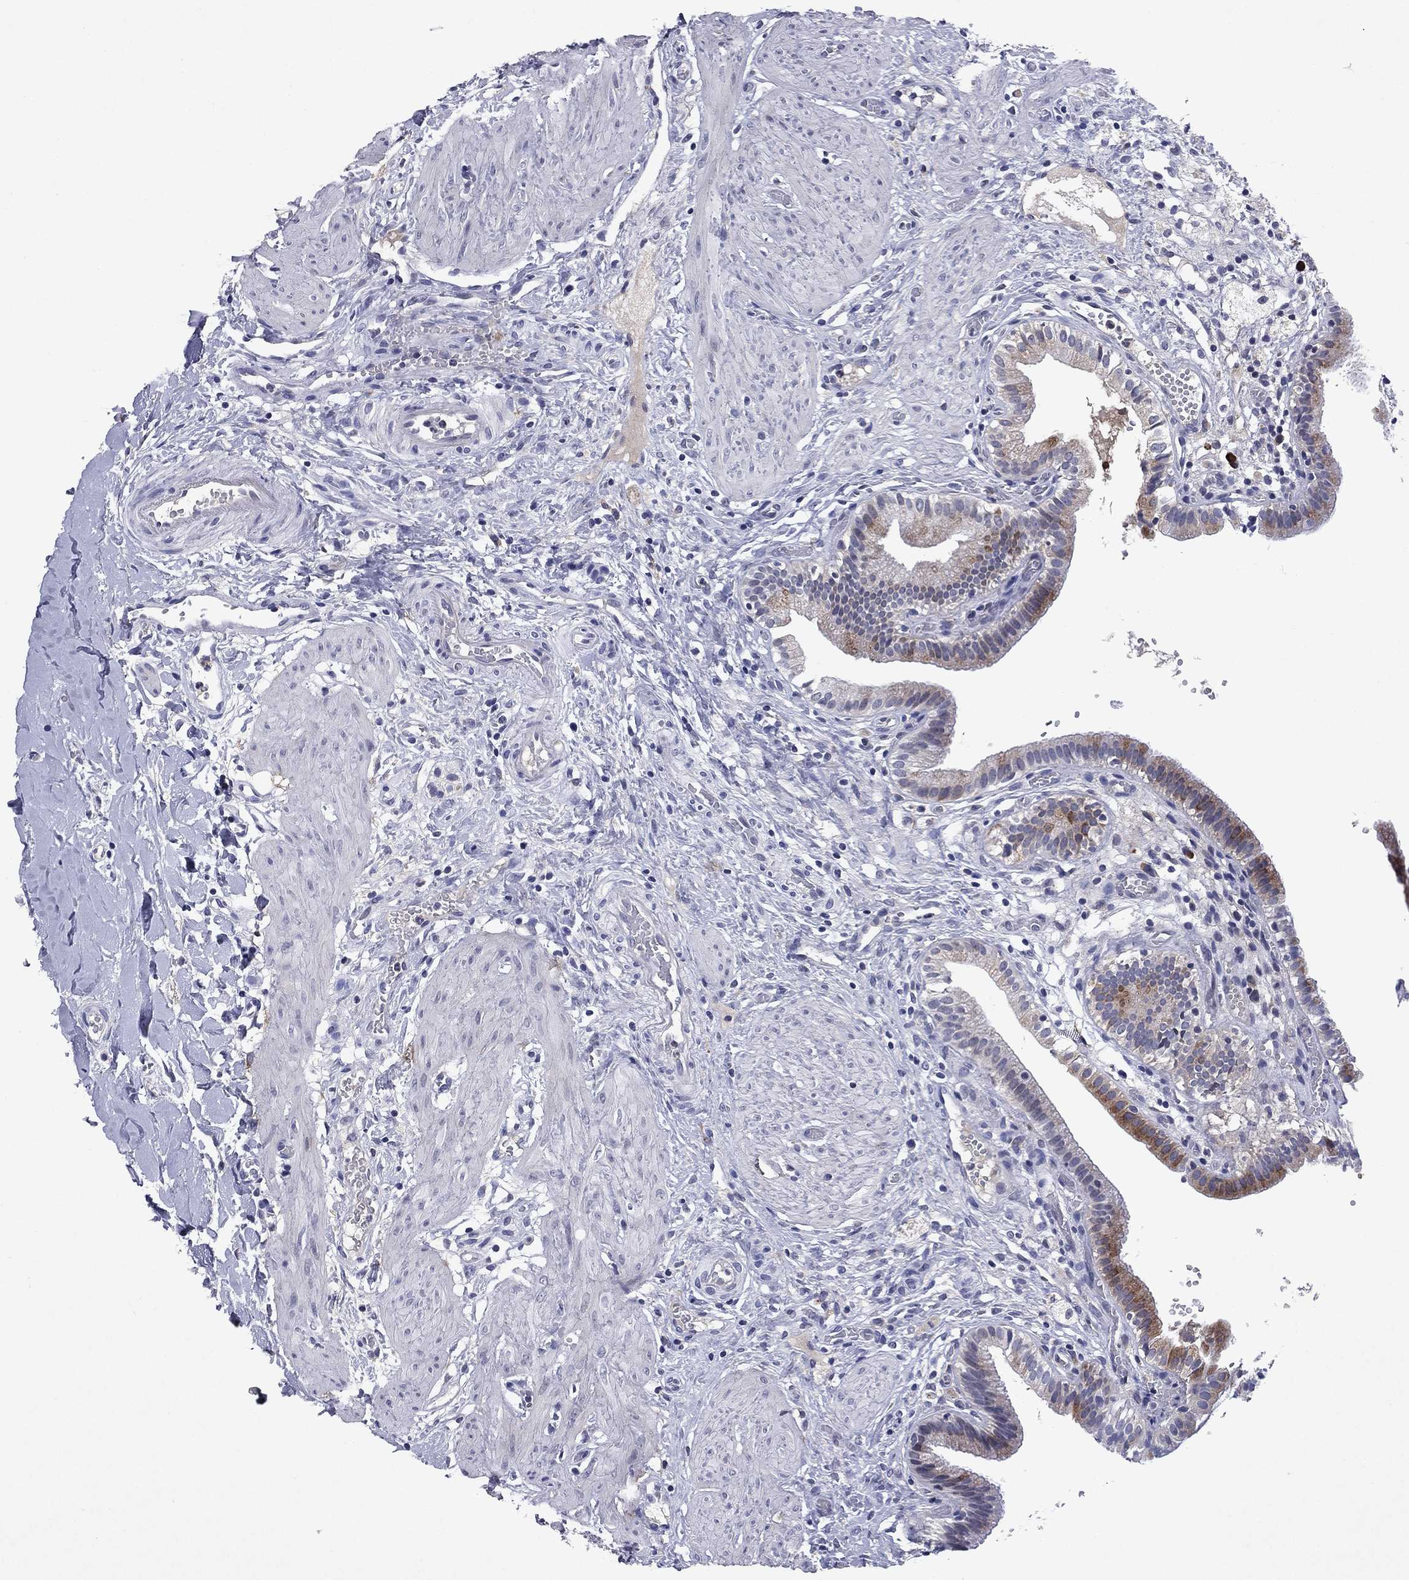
{"staining": {"intensity": "moderate", "quantity": "<25%", "location": "cytoplasmic/membranous"}, "tissue": "gallbladder", "cell_type": "Glandular cells", "image_type": "normal", "snomed": [{"axis": "morphology", "description": "Normal tissue, NOS"}, {"axis": "topography", "description": "Gallbladder"}], "caption": "Moderate cytoplasmic/membranous protein staining is appreciated in approximately <25% of glandular cells in gallbladder. (DAB IHC with brightfield microscopy, high magnification).", "gene": "ECM1", "patient": {"sex": "female", "age": 24}}